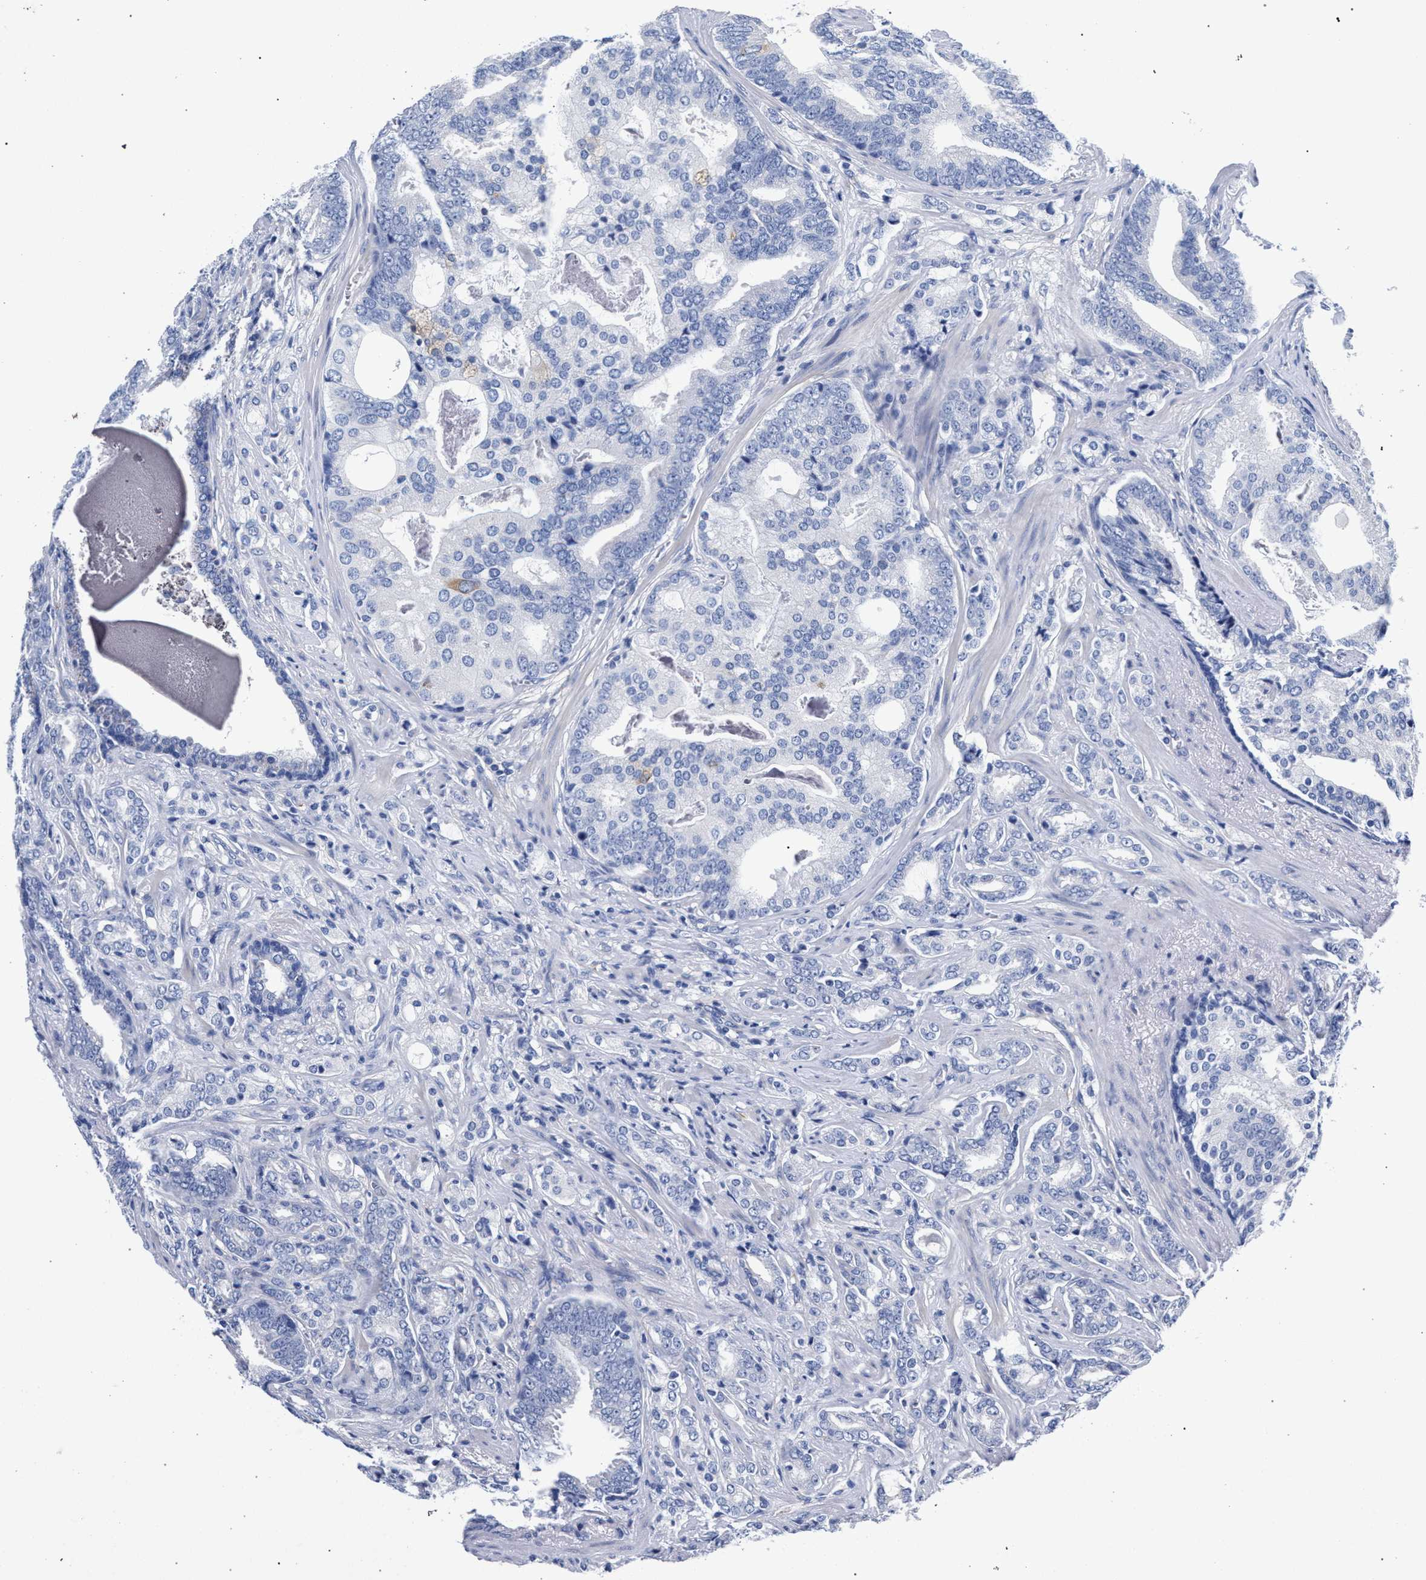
{"staining": {"intensity": "negative", "quantity": "none", "location": "none"}, "tissue": "prostate cancer", "cell_type": "Tumor cells", "image_type": "cancer", "snomed": [{"axis": "morphology", "description": "Adenocarcinoma, Low grade"}, {"axis": "topography", "description": "Prostate"}], "caption": "A high-resolution histopathology image shows immunohistochemistry staining of prostate cancer (adenocarcinoma (low-grade)), which shows no significant staining in tumor cells. (DAB IHC with hematoxylin counter stain).", "gene": "AKAP4", "patient": {"sex": "male", "age": 58}}